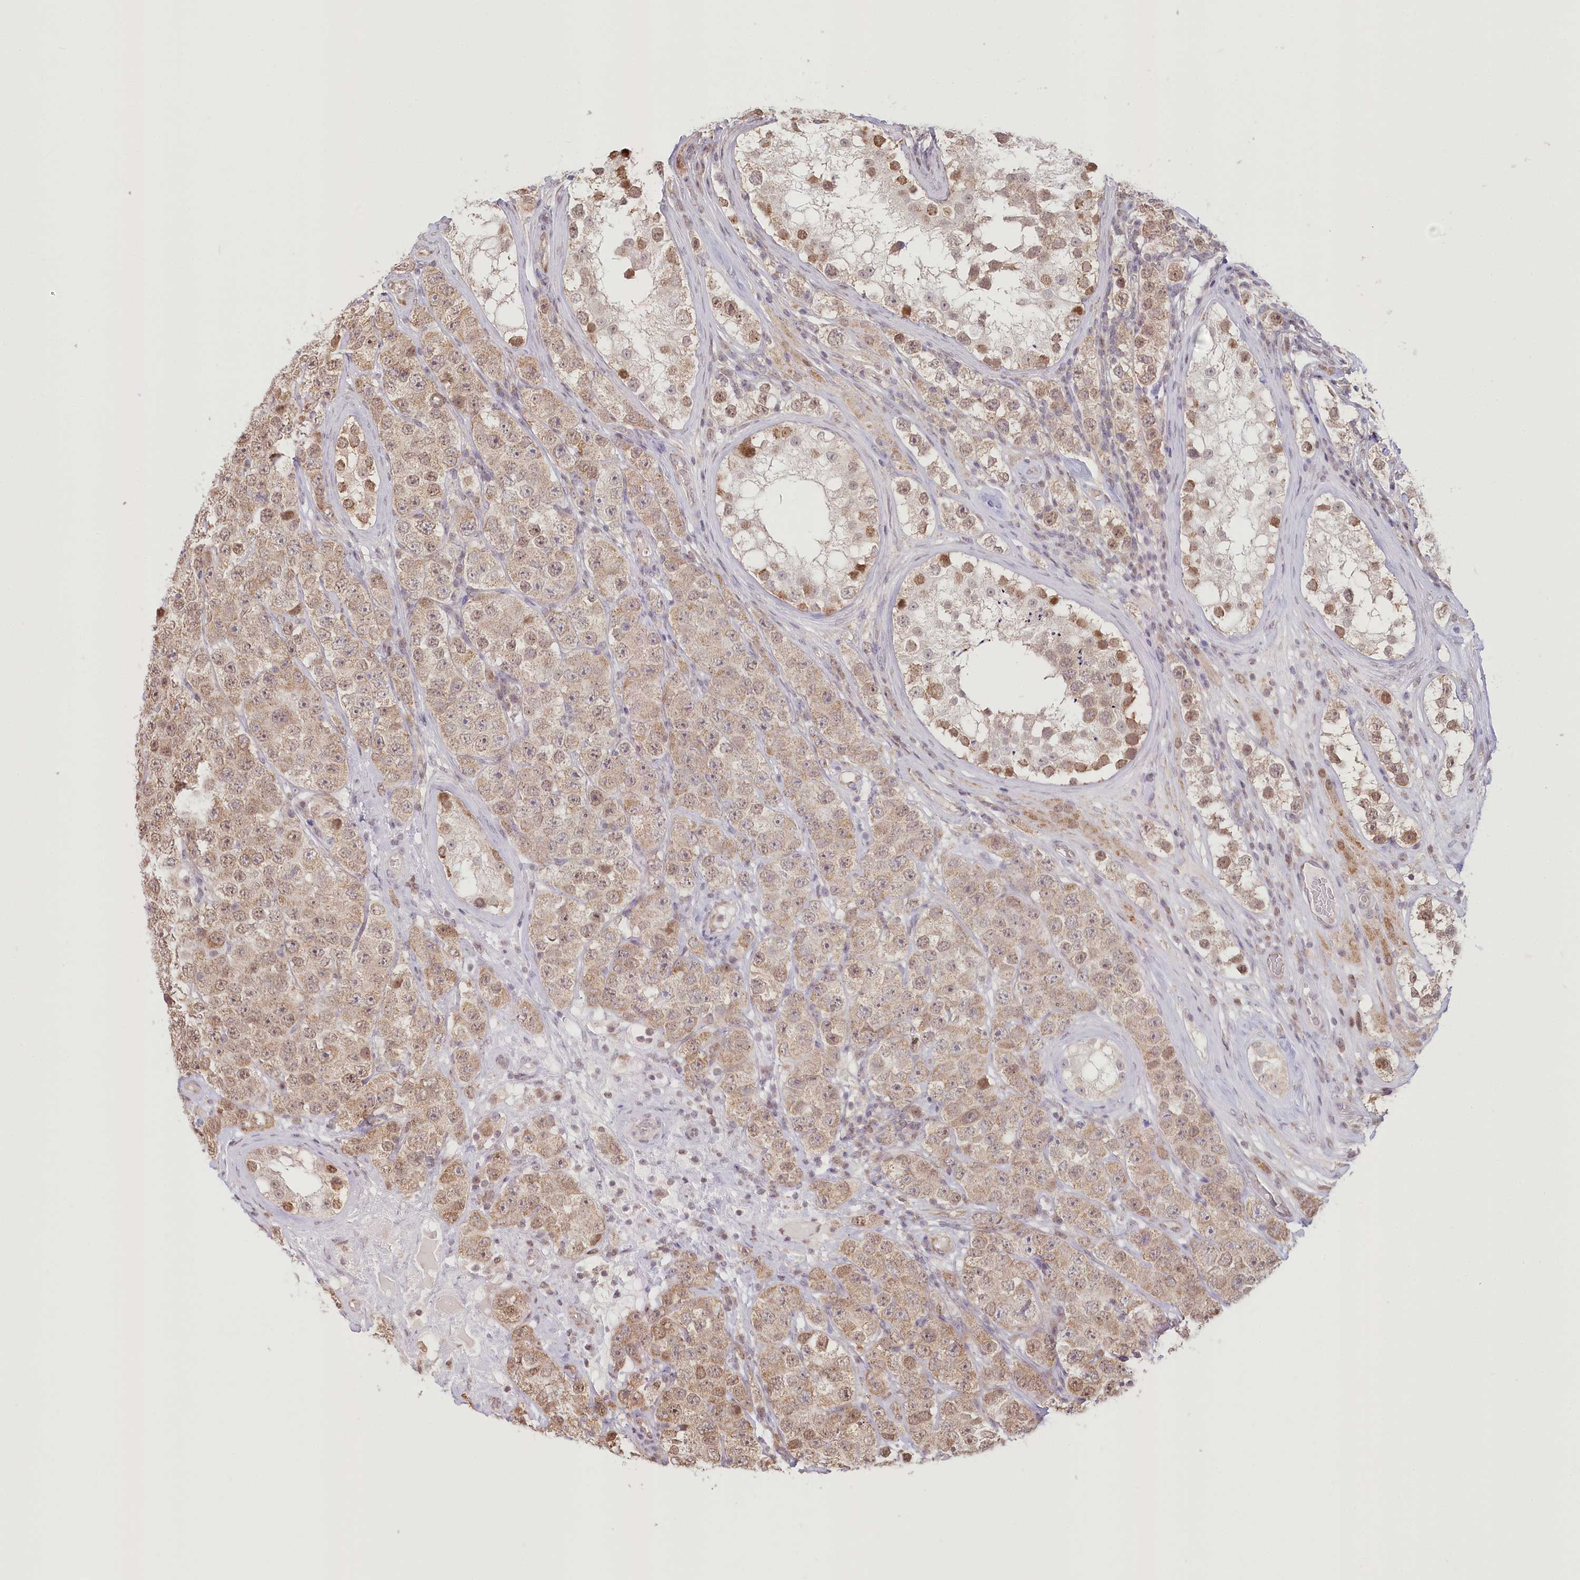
{"staining": {"intensity": "moderate", "quantity": ">75%", "location": "cytoplasmic/membranous"}, "tissue": "testis cancer", "cell_type": "Tumor cells", "image_type": "cancer", "snomed": [{"axis": "morphology", "description": "Seminoma, NOS"}, {"axis": "topography", "description": "Testis"}], "caption": "An image of testis cancer (seminoma) stained for a protein reveals moderate cytoplasmic/membranous brown staining in tumor cells.", "gene": "PYURF", "patient": {"sex": "male", "age": 28}}